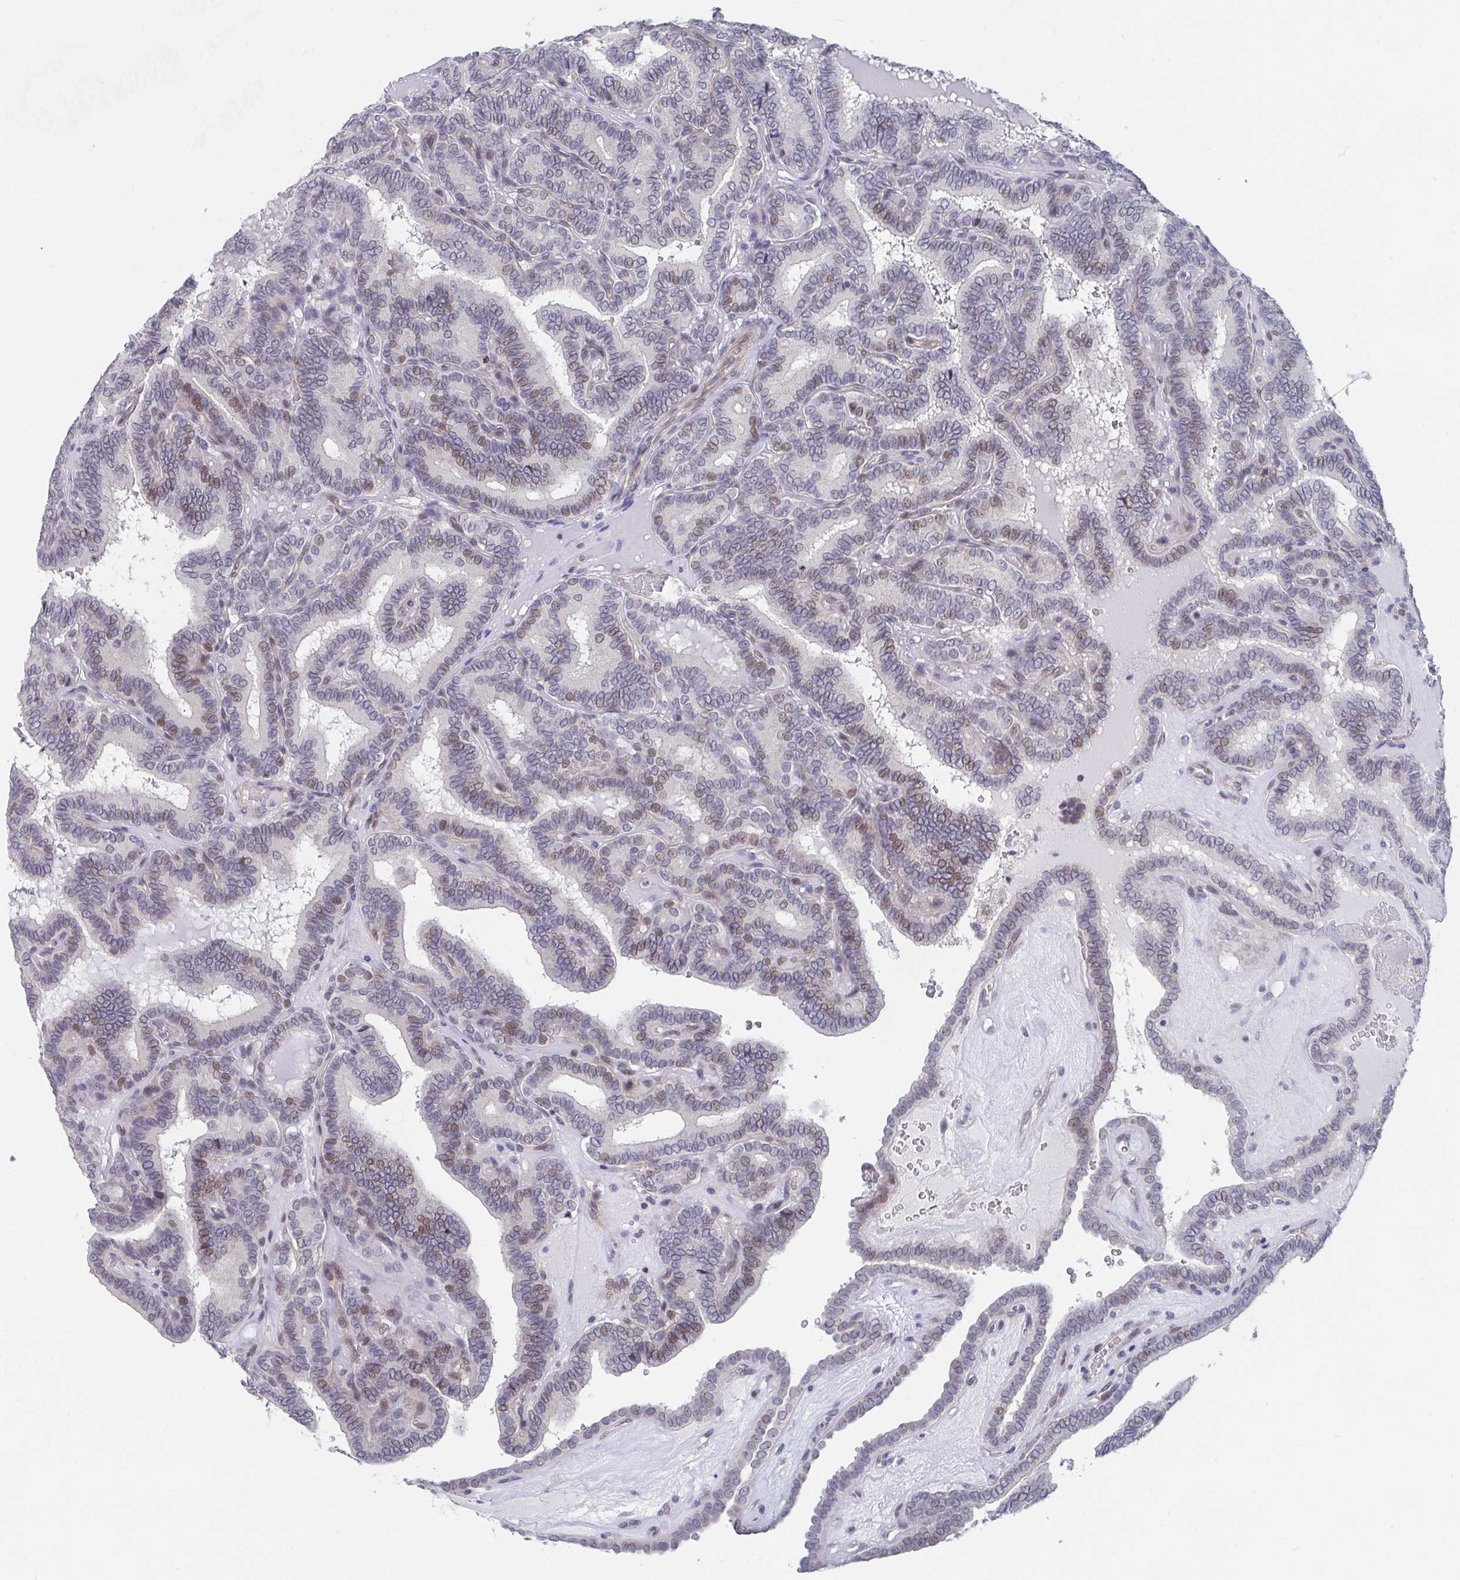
{"staining": {"intensity": "moderate", "quantity": "25%-75%", "location": "nuclear"}, "tissue": "thyroid cancer", "cell_type": "Tumor cells", "image_type": "cancer", "snomed": [{"axis": "morphology", "description": "Papillary adenocarcinoma, NOS"}, {"axis": "topography", "description": "Thyroid gland"}], "caption": "A medium amount of moderate nuclear positivity is present in about 25%-75% of tumor cells in thyroid cancer tissue.", "gene": "FAM156B", "patient": {"sex": "female", "age": 21}}